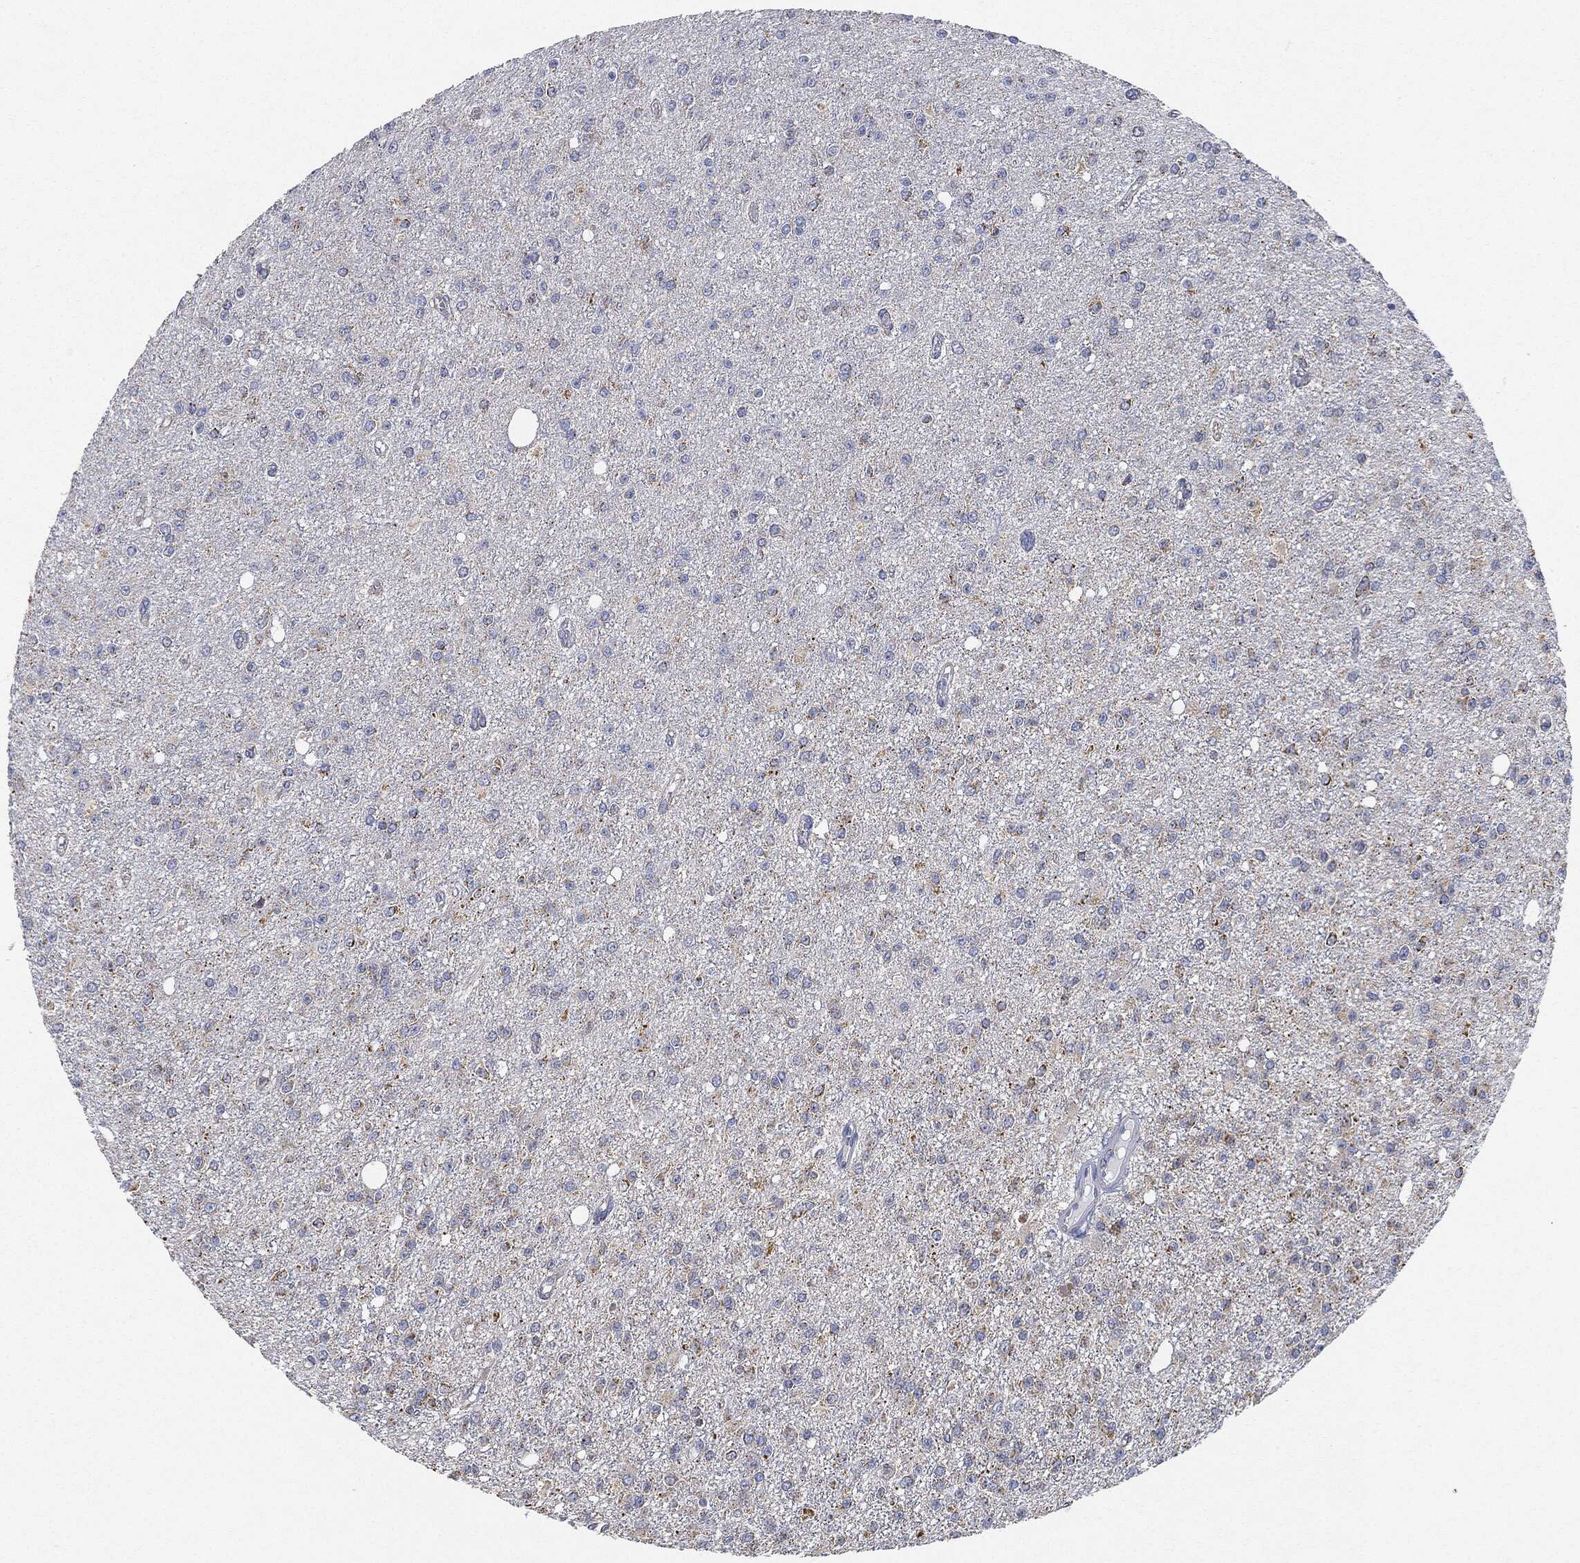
{"staining": {"intensity": "strong", "quantity": "25%-75%", "location": "cytoplasmic/membranous"}, "tissue": "glioma", "cell_type": "Tumor cells", "image_type": "cancer", "snomed": [{"axis": "morphology", "description": "Glioma, malignant, Low grade"}, {"axis": "topography", "description": "Brain"}], "caption": "Brown immunohistochemical staining in human malignant glioma (low-grade) exhibits strong cytoplasmic/membranous expression in approximately 25%-75% of tumor cells.", "gene": "CAPN15", "patient": {"sex": "female", "age": 45}}